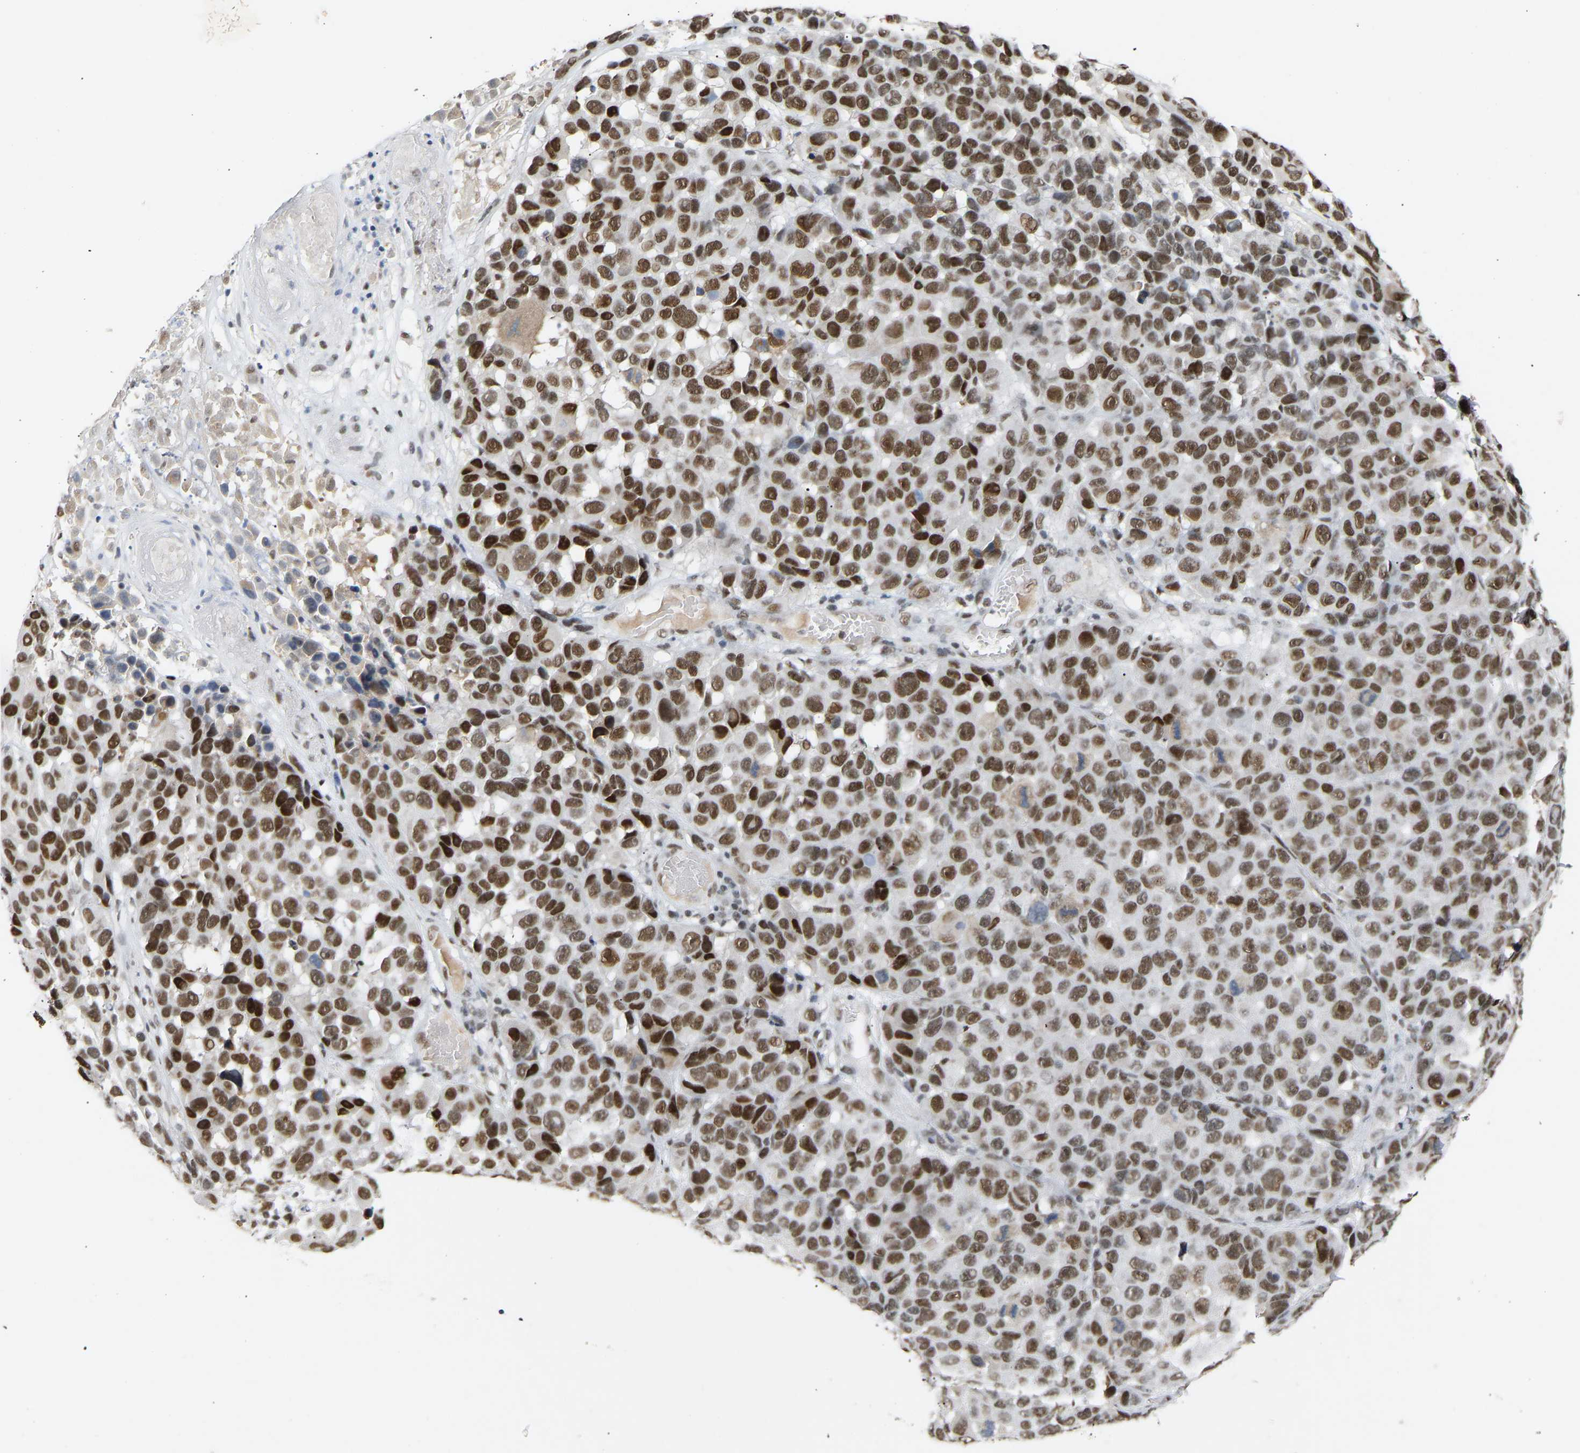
{"staining": {"intensity": "strong", "quantity": ">75%", "location": "nuclear"}, "tissue": "melanoma", "cell_type": "Tumor cells", "image_type": "cancer", "snomed": [{"axis": "morphology", "description": "Malignant melanoma, NOS"}, {"axis": "topography", "description": "Skin"}], "caption": "This micrograph demonstrates IHC staining of human melanoma, with high strong nuclear positivity in about >75% of tumor cells.", "gene": "NELFB", "patient": {"sex": "male", "age": 53}}